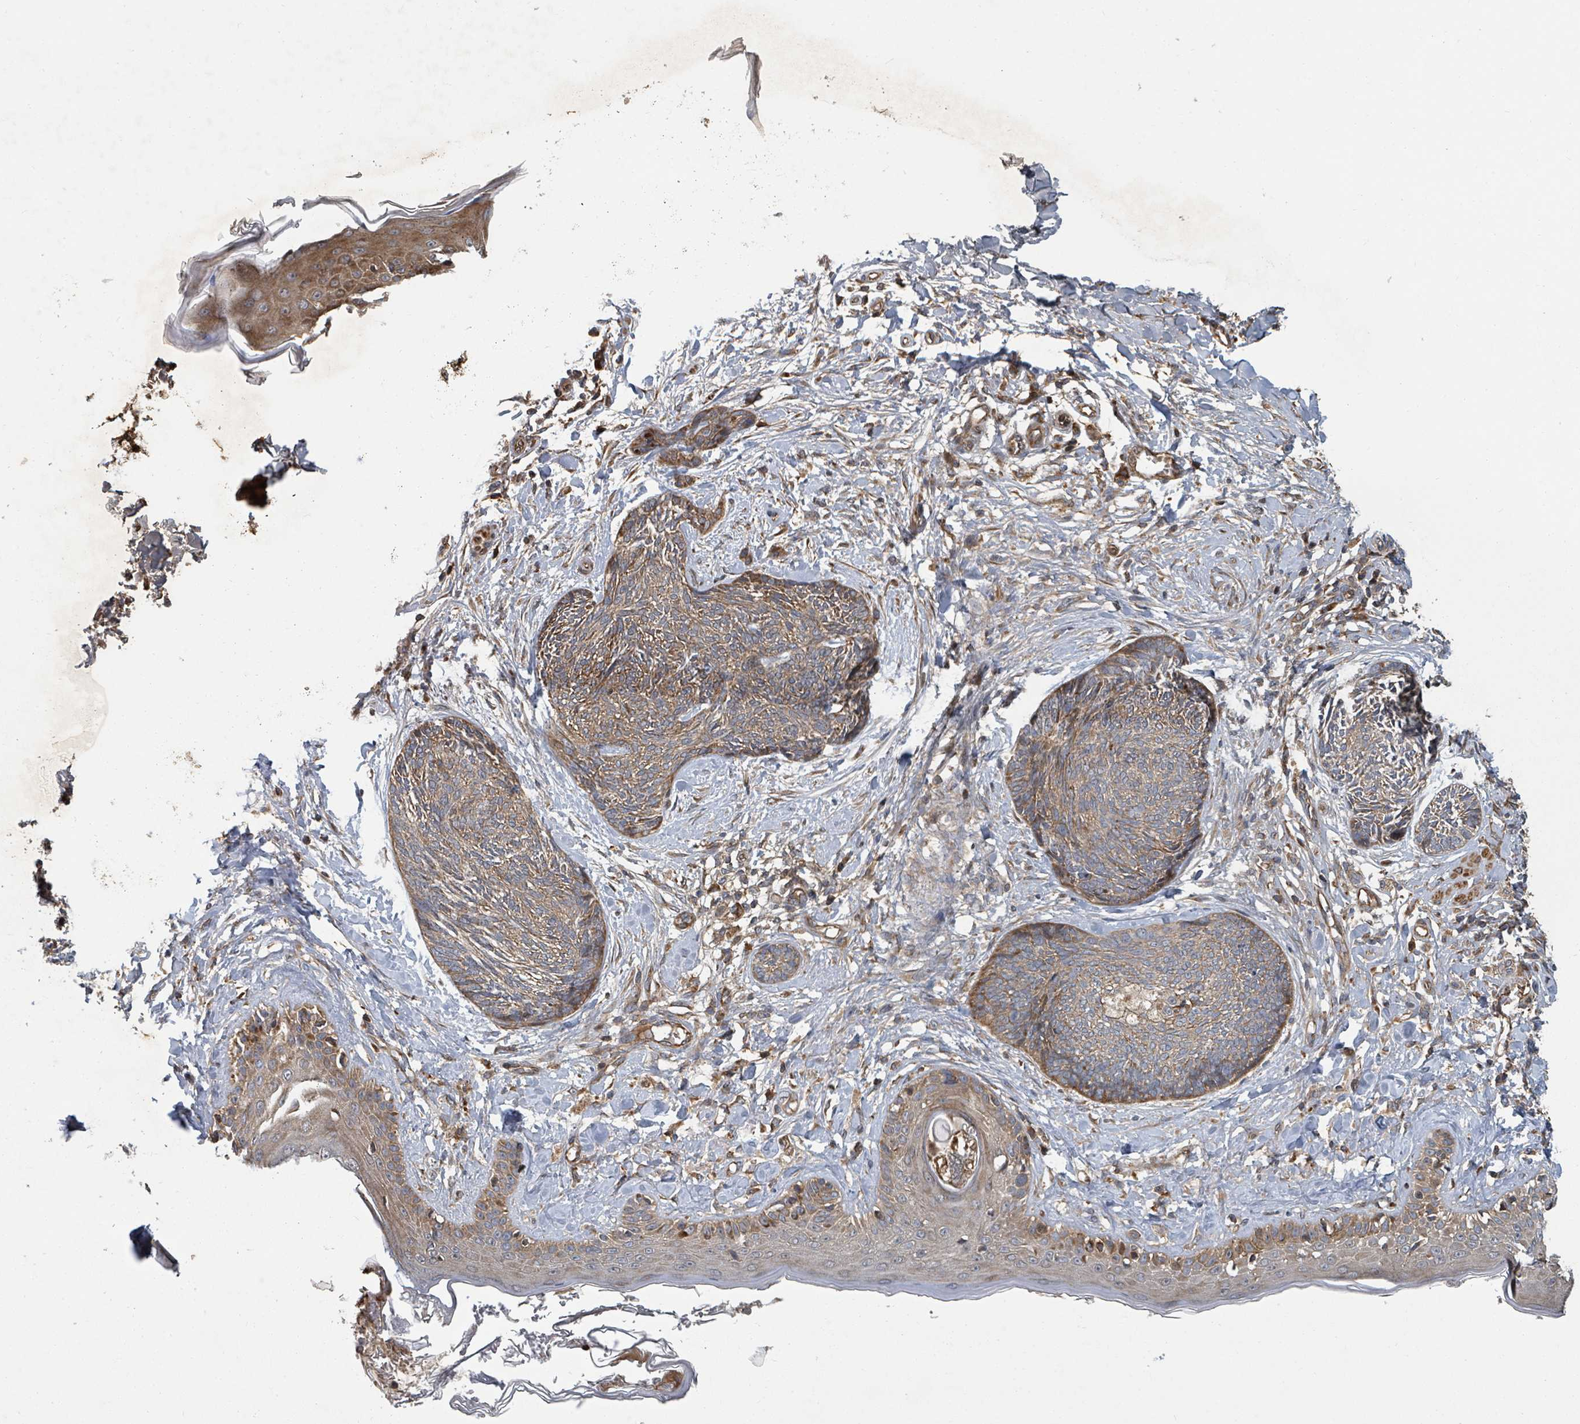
{"staining": {"intensity": "moderate", "quantity": ">75%", "location": "cytoplasmic/membranous"}, "tissue": "skin cancer", "cell_type": "Tumor cells", "image_type": "cancer", "snomed": [{"axis": "morphology", "description": "Basal cell carcinoma"}, {"axis": "topography", "description": "Skin"}], "caption": "Skin cancer (basal cell carcinoma) was stained to show a protein in brown. There is medium levels of moderate cytoplasmic/membranous expression in approximately >75% of tumor cells. (Brightfield microscopy of DAB IHC at high magnification).", "gene": "DPM1", "patient": {"sex": "male", "age": 73}}